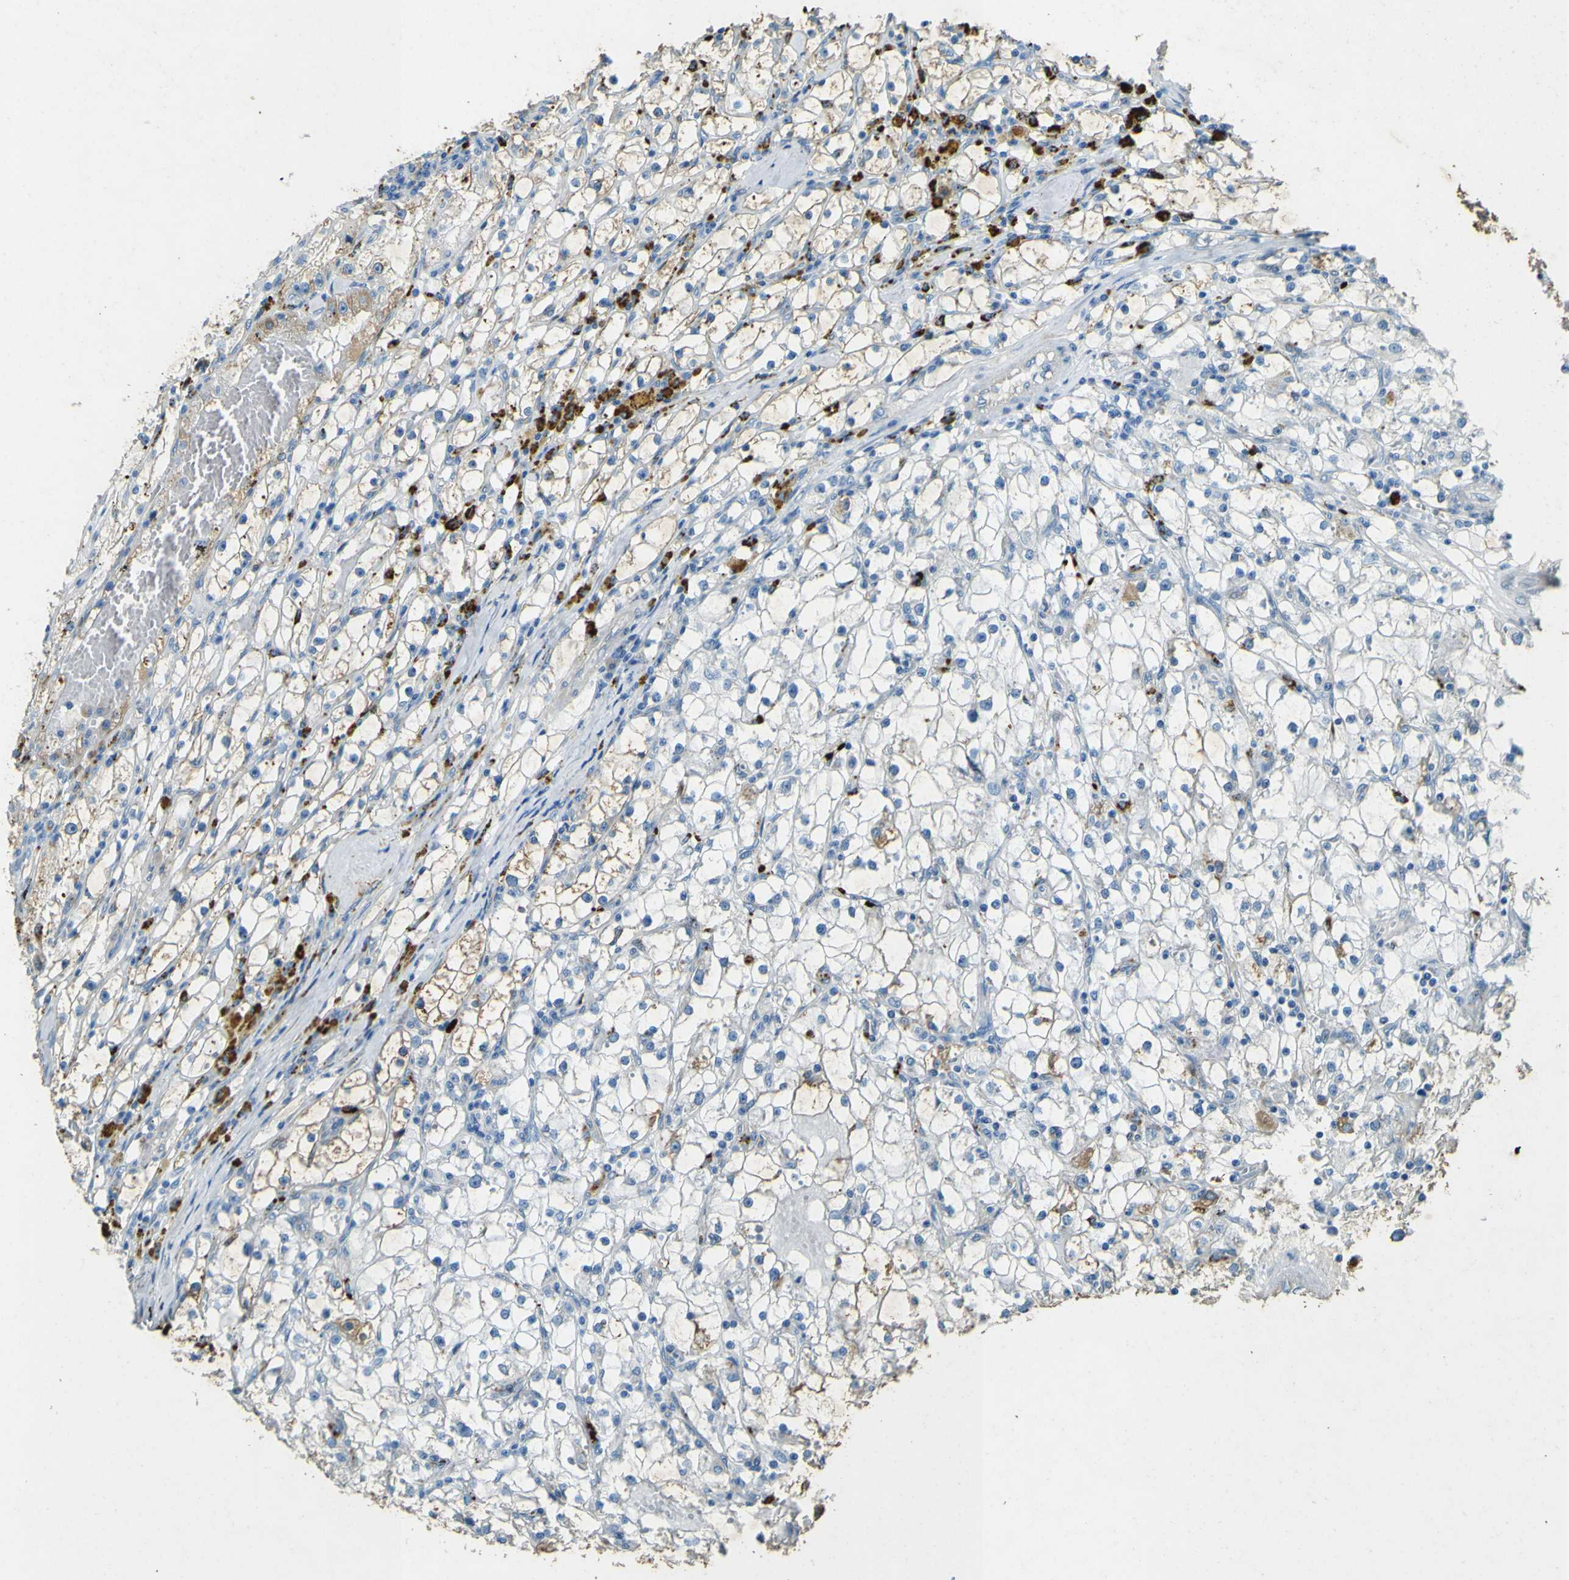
{"staining": {"intensity": "weak", "quantity": "<25%", "location": "cytoplasmic/membranous"}, "tissue": "renal cancer", "cell_type": "Tumor cells", "image_type": "cancer", "snomed": [{"axis": "morphology", "description": "Adenocarcinoma, NOS"}, {"axis": "topography", "description": "Kidney"}], "caption": "High magnification brightfield microscopy of adenocarcinoma (renal) stained with DAB (3,3'-diaminobenzidine) (brown) and counterstained with hematoxylin (blue): tumor cells show no significant positivity.", "gene": "PDE9A", "patient": {"sex": "male", "age": 56}}